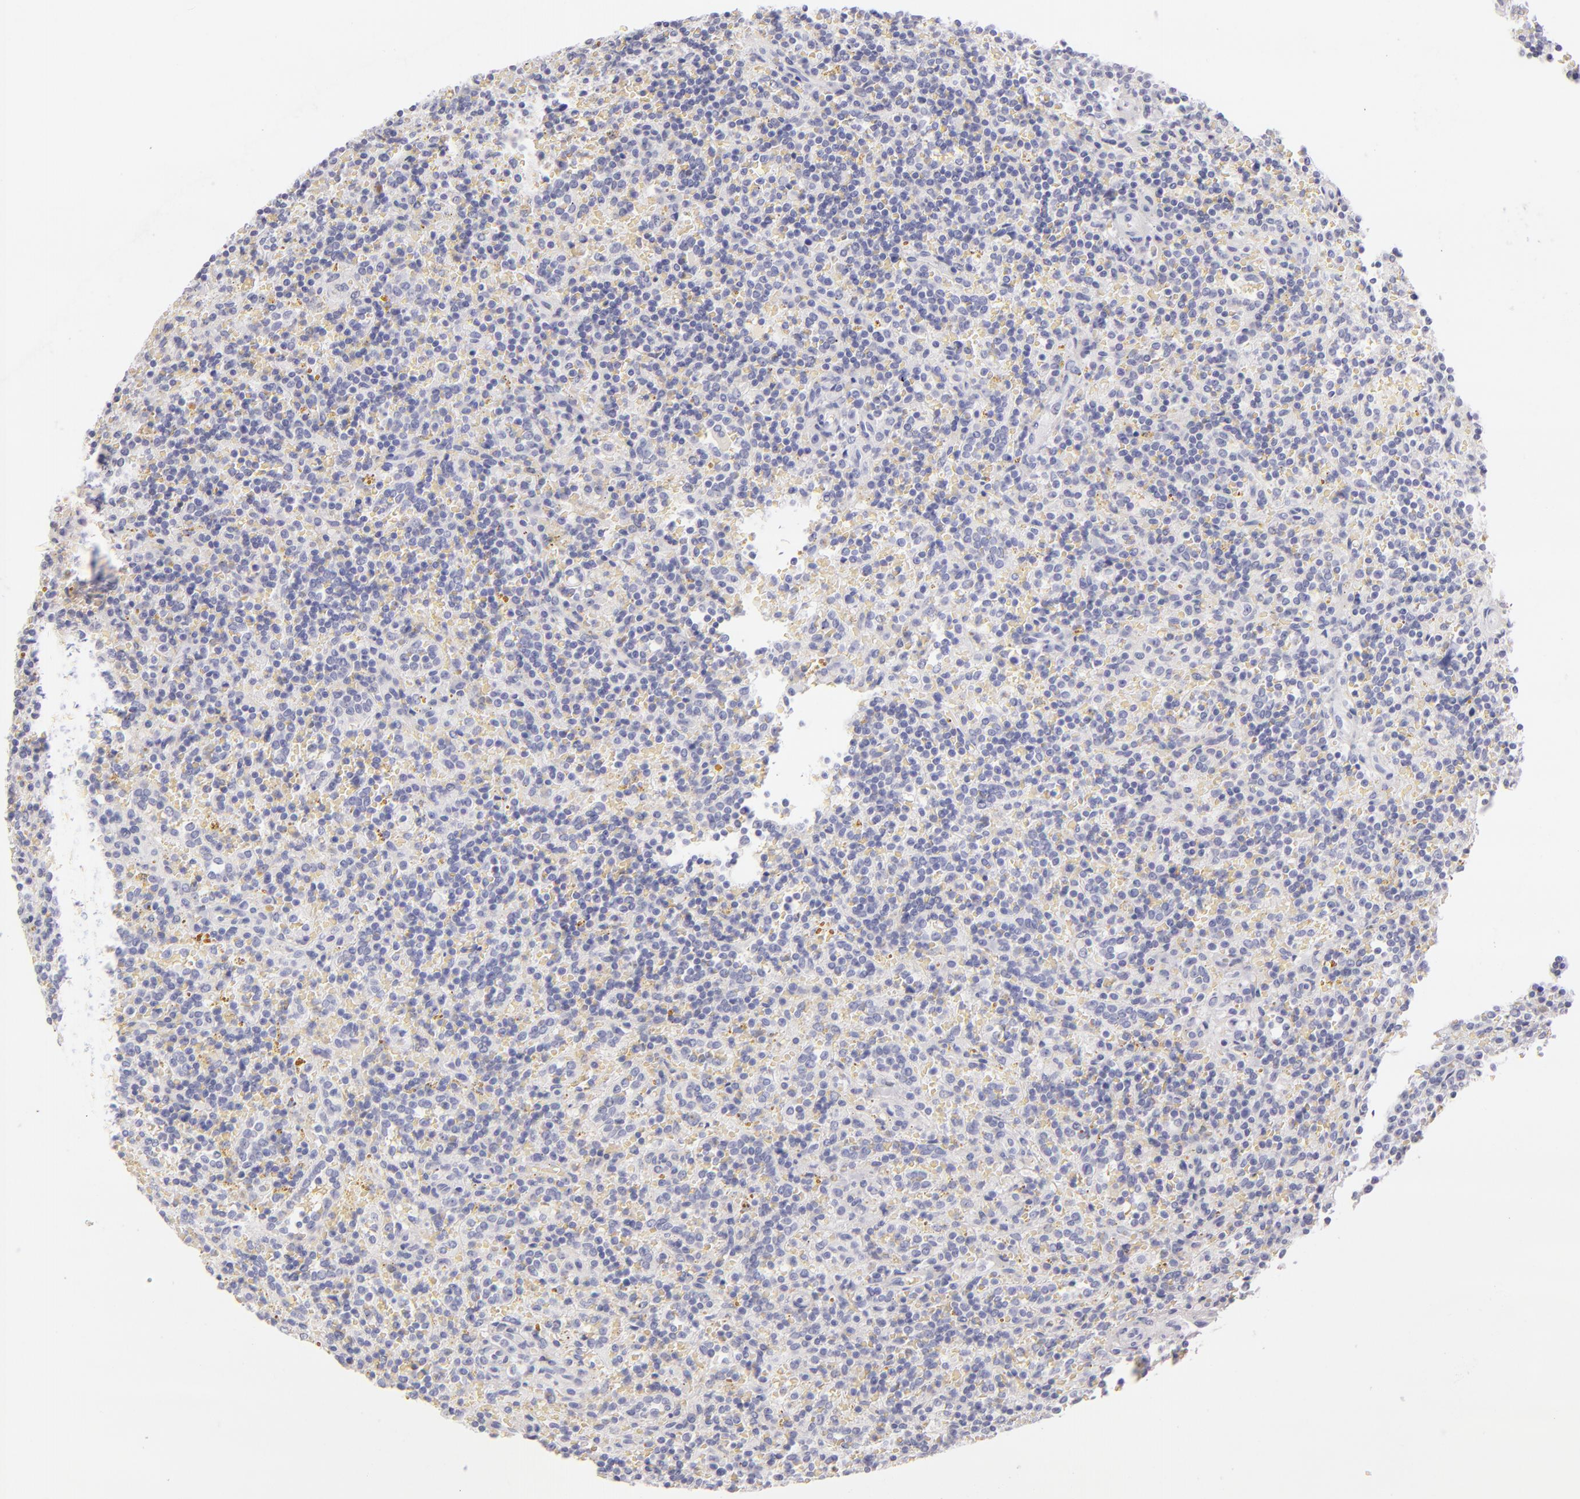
{"staining": {"intensity": "negative", "quantity": "none", "location": "none"}, "tissue": "lymphoma", "cell_type": "Tumor cells", "image_type": "cancer", "snomed": [{"axis": "morphology", "description": "Malignant lymphoma, non-Hodgkin's type, Low grade"}, {"axis": "topography", "description": "Spleen"}], "caption": "An image of low-grade malignant lymphoma, non-Hodgkin's type stained for a protein reveals no brown staining in tumor cells.", "gene": "CD207", "patient": {"sex": "male", "age": 67}}